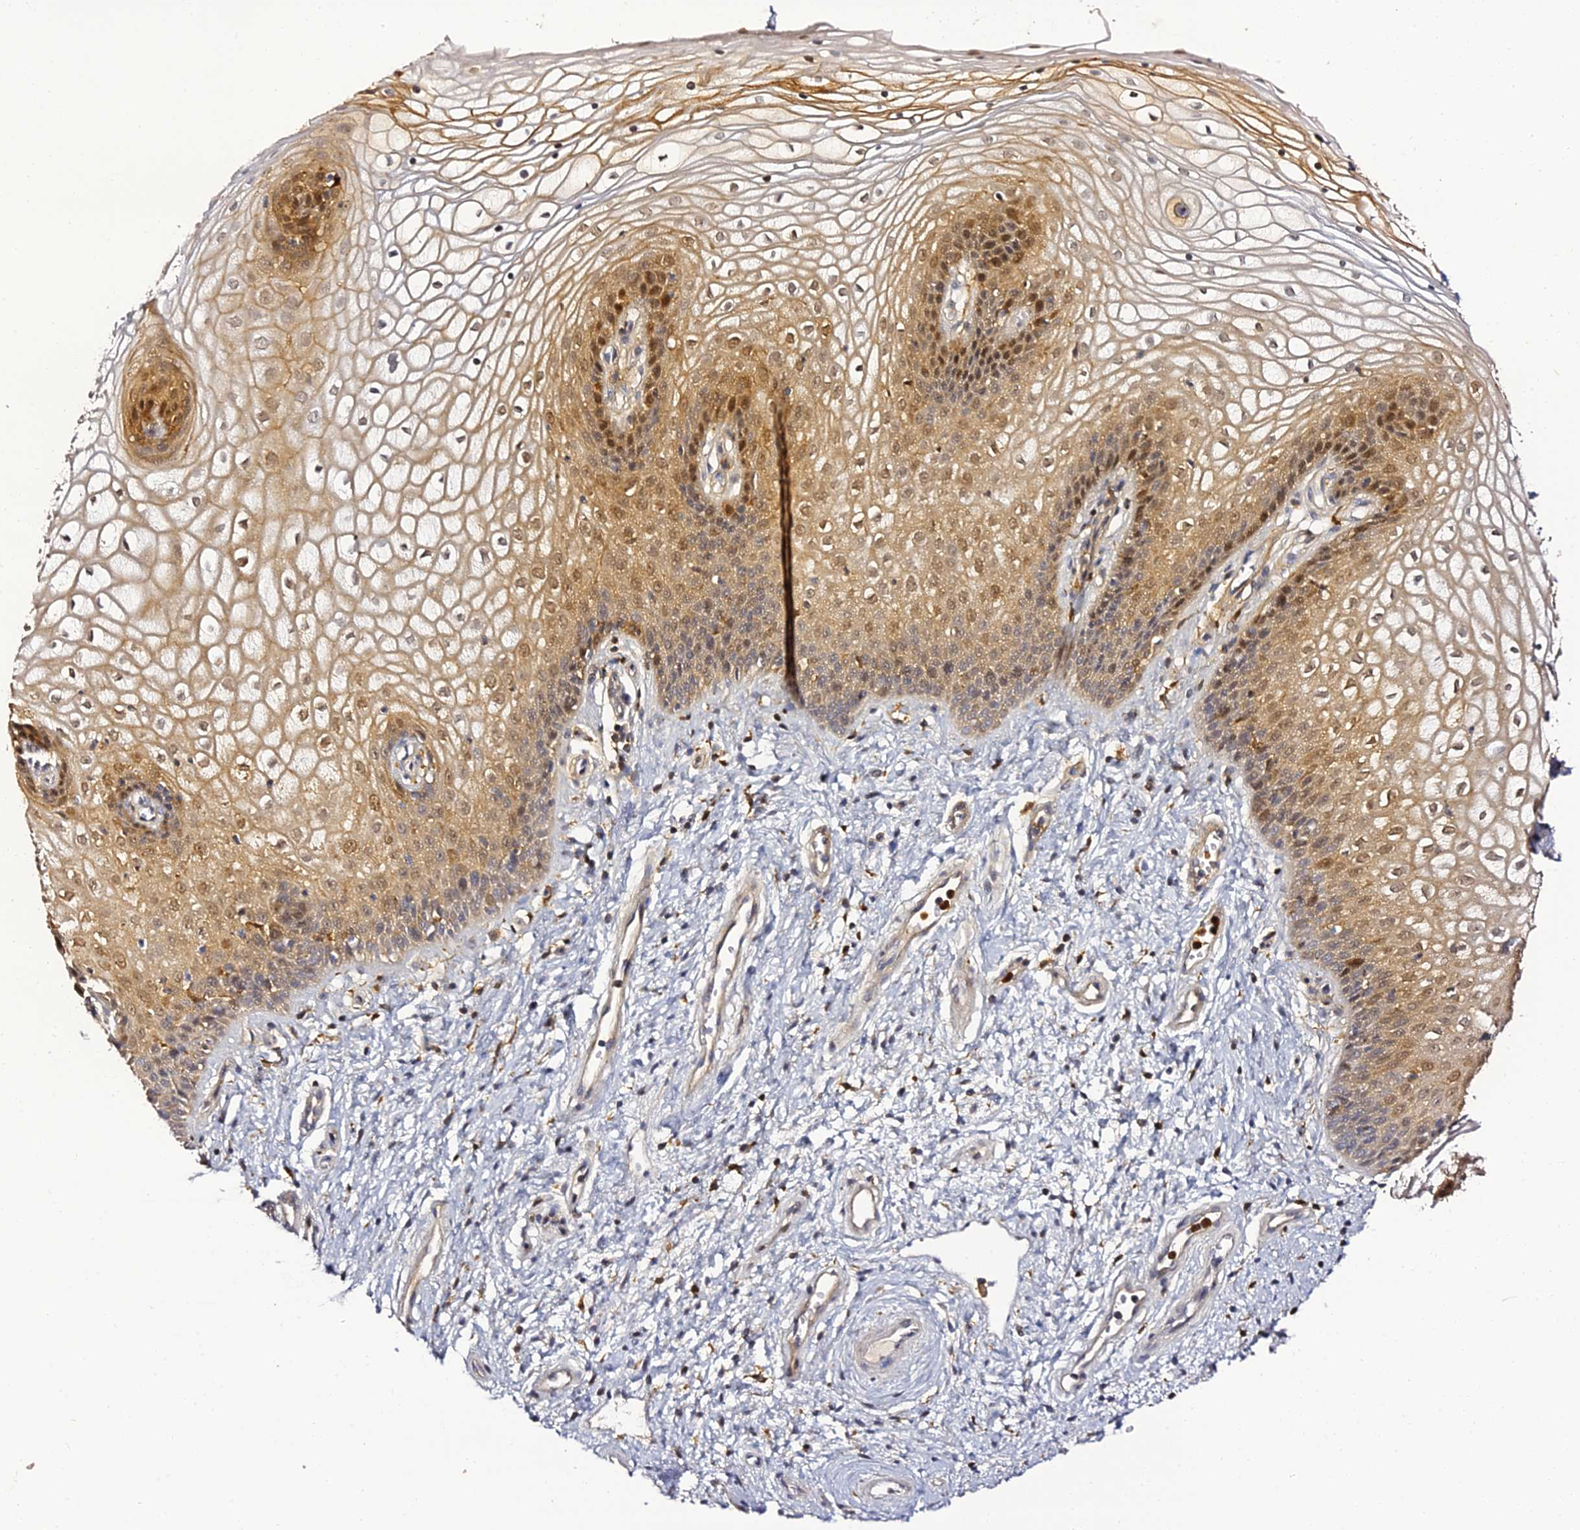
{"staining": {"intensity": "moderate", "quantity": ">75%", "location": "cytoplasmic/membranous,nuclear"}, "tissue": "vagina", "cell_type": "Squamous epithelial cells", "image_type": "normal", "snomed": [{"axis": "morphology", "description": "Normal tissue, NOS"}, {"axis": "topography", "description": "Vagina"}], "caption": "Human vagina stained for a protein (brown) displays moderate cytoplasmic/membranous,nuclear positive positivity in approximately >75% of squamous epithelial cells.", "gene": "IL4I1", "patient": {"sex": "female", "age": 34}}